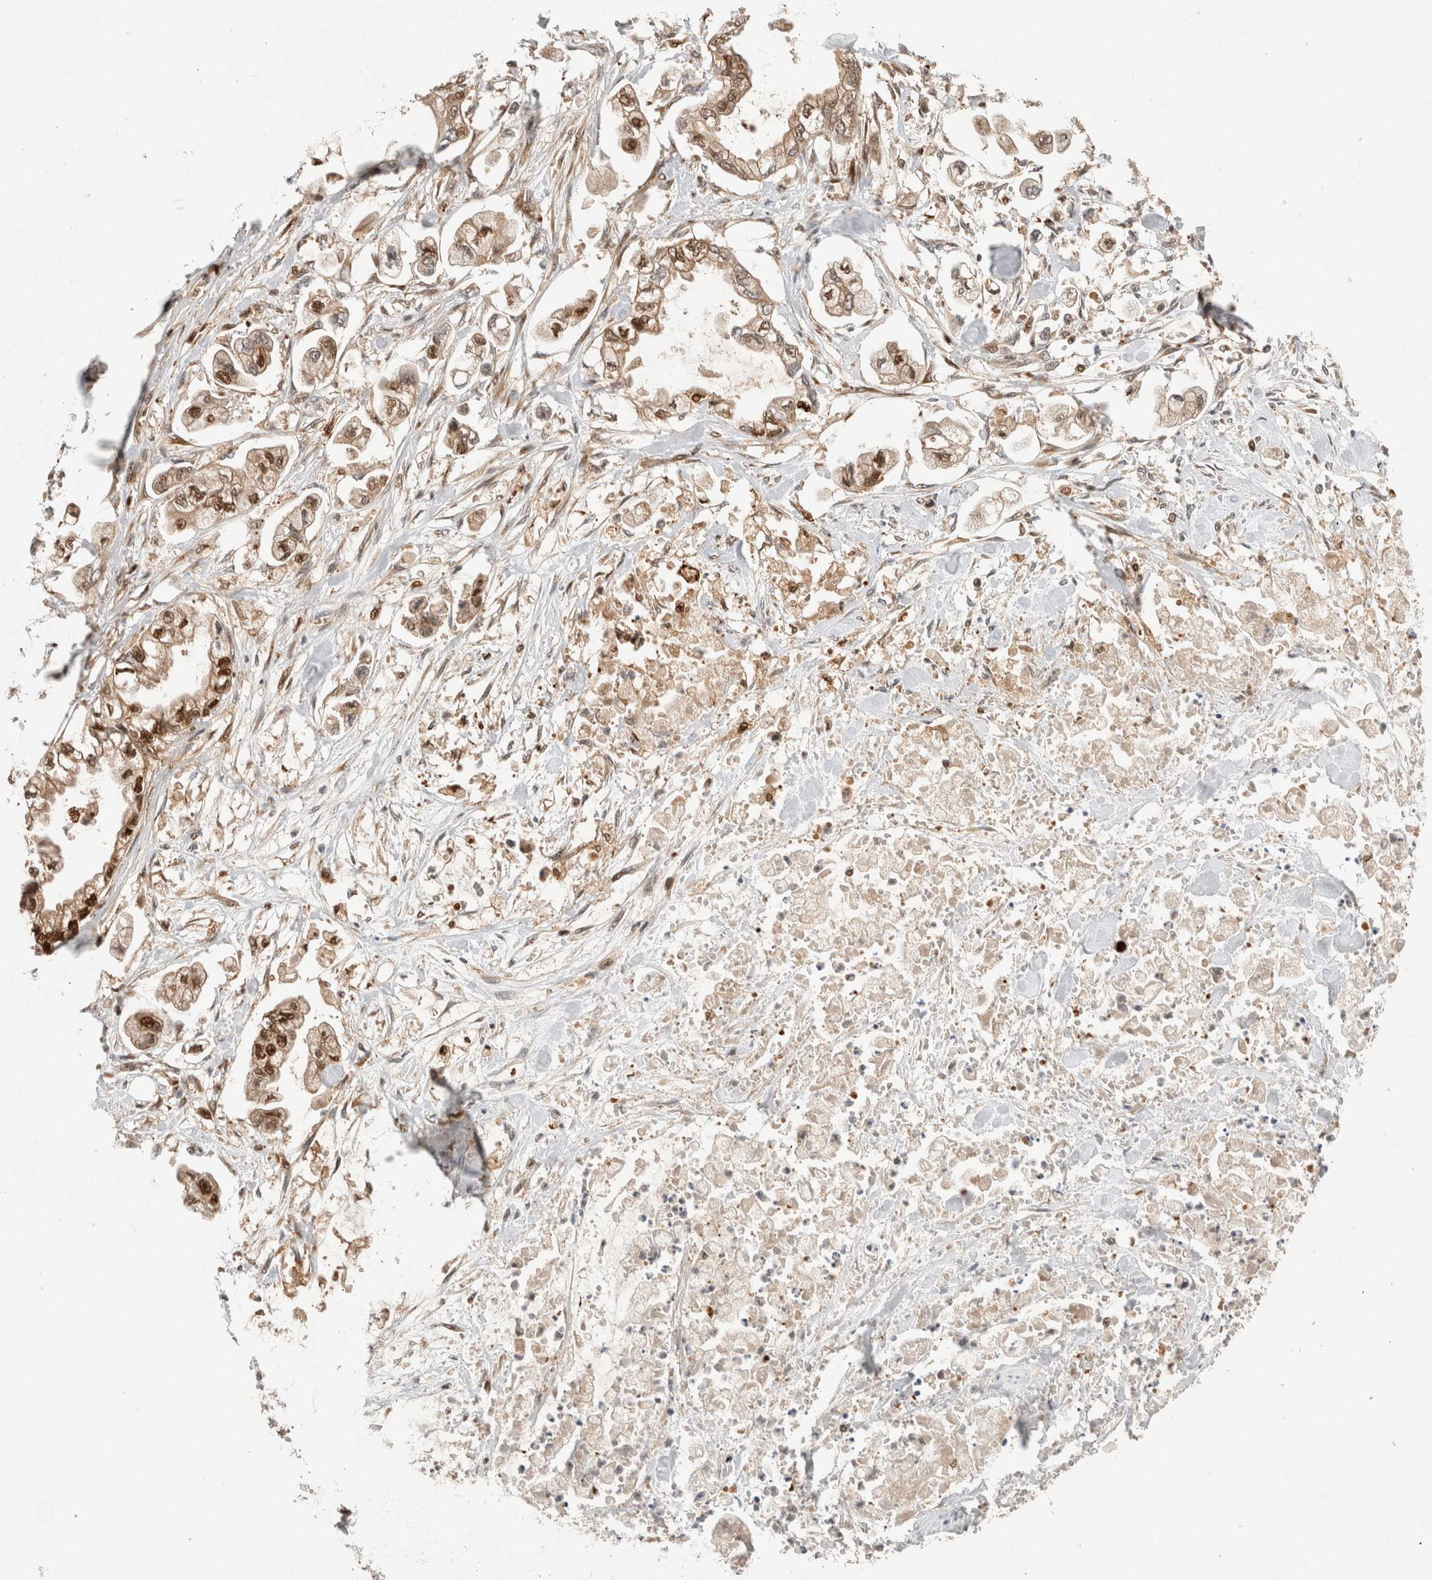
{"staining": {"intensity": "moderate", "quantity": ">75%", "location": "cytoplasmic/membranous,nuclear"}, "tissue": "stomach cancer", "cell_type": "Tumor cells", "image_type": "cancer", "snomed": [{"axis": "morphology", "description": "Normal tissue, NOS"}, {"axis": "morphology", "description": "Adenocarcinoma, NOS"}, {"axis": "topography", "description": "Stomach"}], "caption": "The photomicrograph shows a brown stain indicating the presence of a protein in the cytoplasmic/membranous and nuclear of tumor cells in adenocarcinoma (stomach).", "gene": "OTUD6B", "patient": {"sex": "male", "age": 62}}